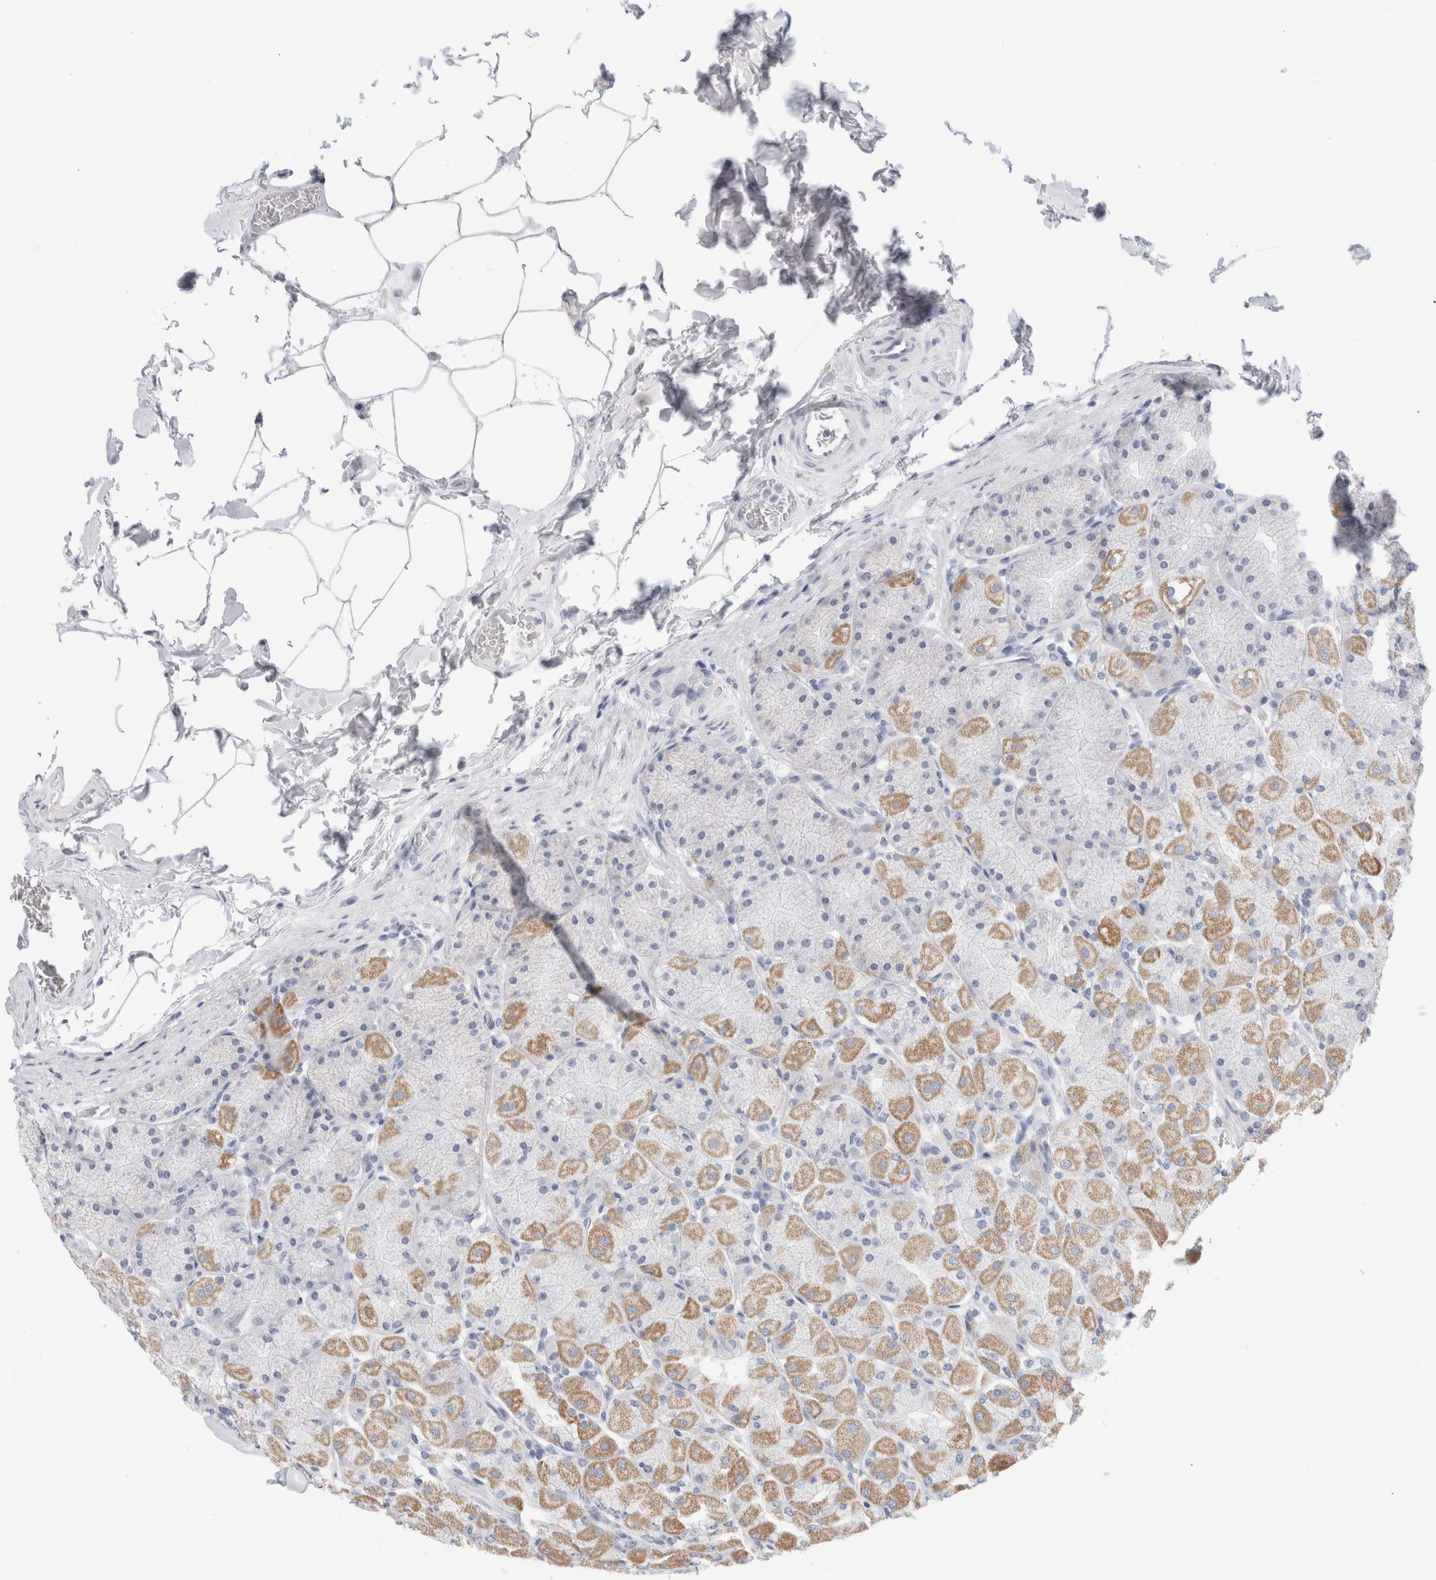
{"staining": {"intensity": "moderate", "quantity": "25%-75%", "location": "cytoplasmic/membranous"}, "tissue": "stomach", "cell_type": "Glandular cells", "image_type": "normal", "snomed": [{"axis": "morphology", "description": "Normal tissue, NOS"}, {"axis": "topography", "description": "Stomach, upper"}], "caption": "Moderate cytoplasmic/membranous positivity is identified in about 25%-75% of glandular cells in normal stomach. (Brightfield microscopy of DAB IHC at high magnification).", "gene": "ECHDC2", "patient": {"sex": "female", "age": 56}}